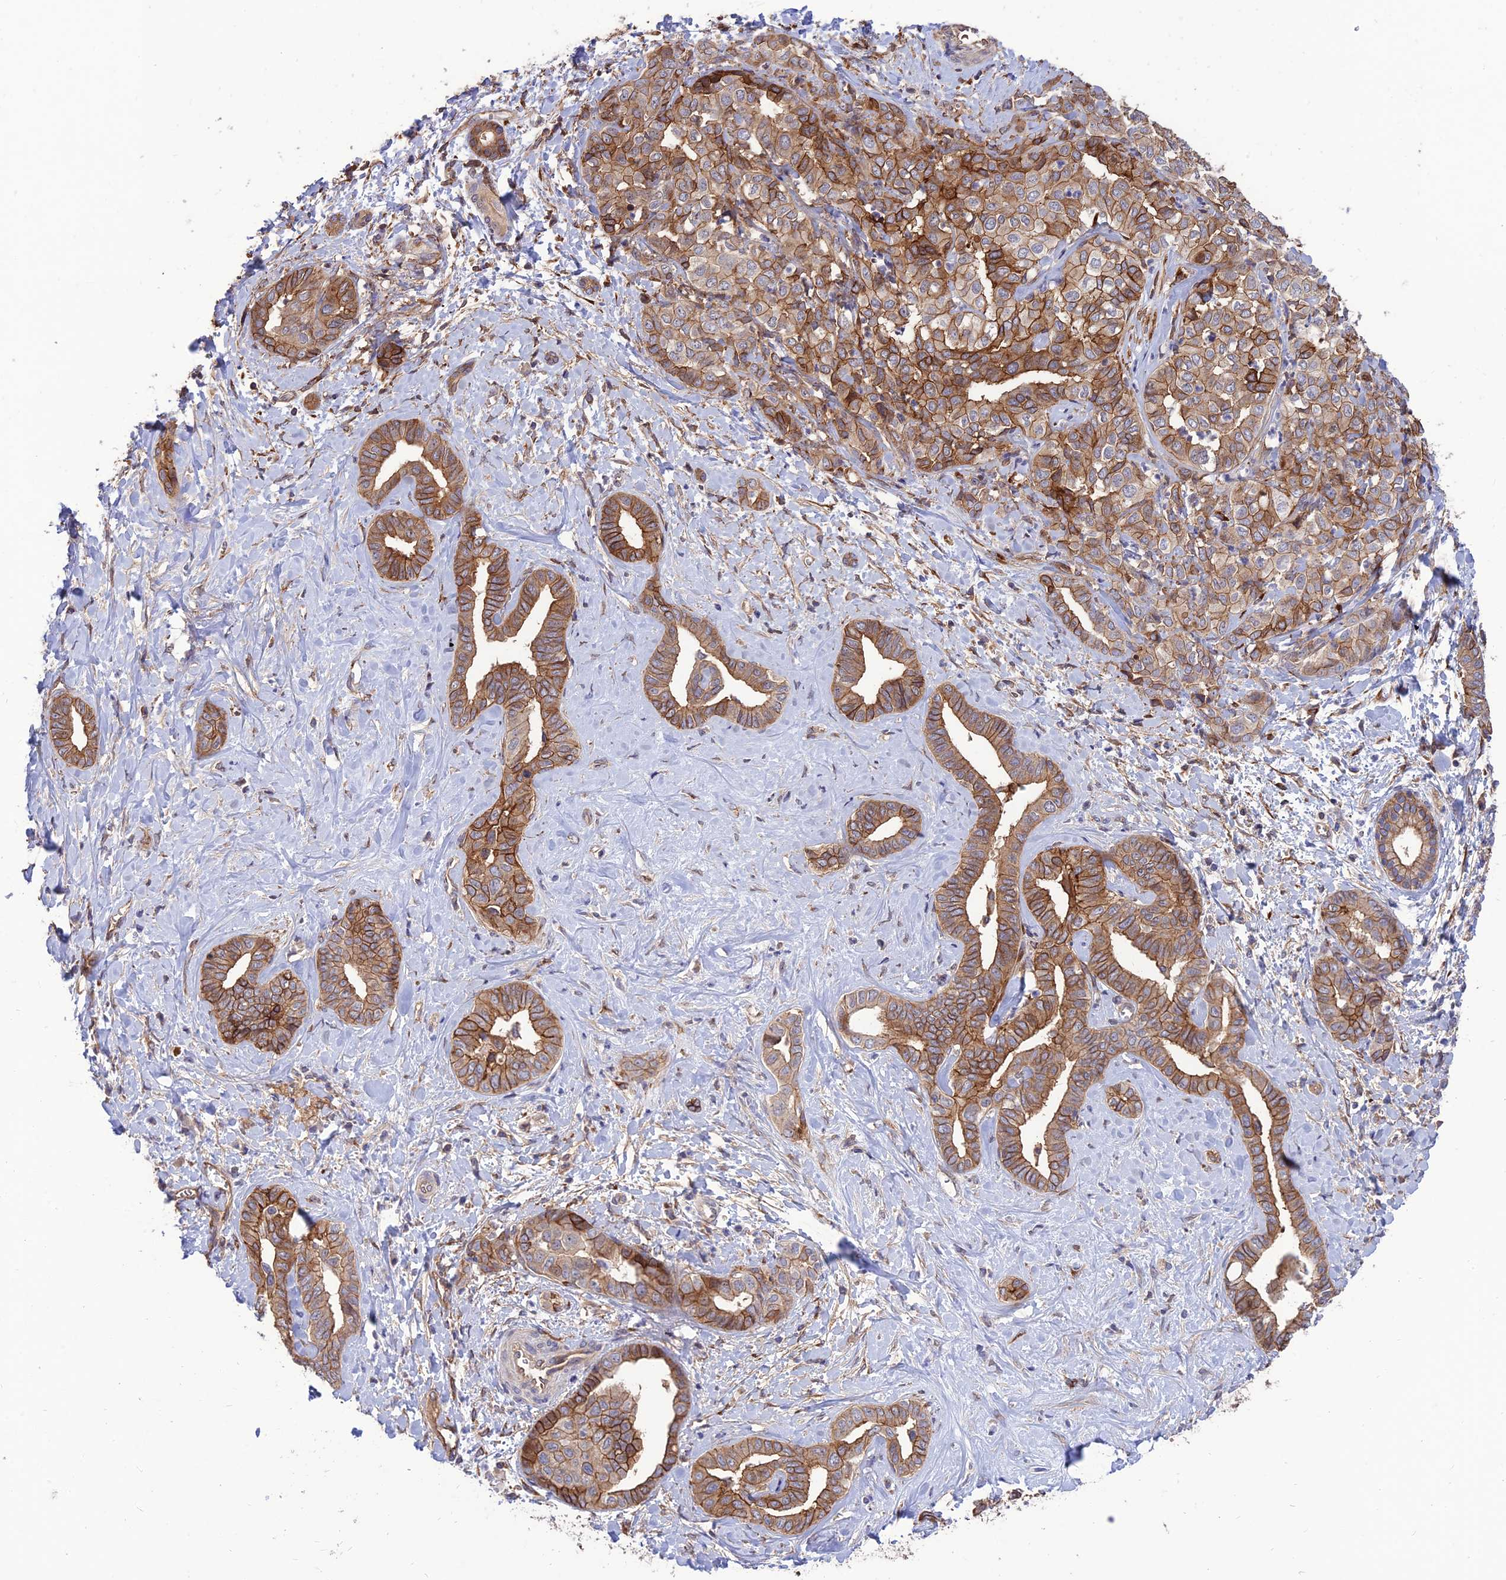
{"staining": {"intensity": "moderate", "quantity": ">75%", "location": "cytoplasmic/membranous"}, "tissue": "liver cancer", "cell_type": "Tumor cells", "image_type": "cancer", "snomed": [{"axis": "morphology", "description": "Cholangiocarcinoma"}, {"axis": "topography", "description": "Liver"}], "caption": "Immunohistochemical staining of human liver cancer (cholangiocarcinoma) exhibits moderate cytoplasmic/membranous protein positivity in about >75% of tumor cells.", "gene": "CRTAP", "patient": {"sex": "female", "age": 77}}